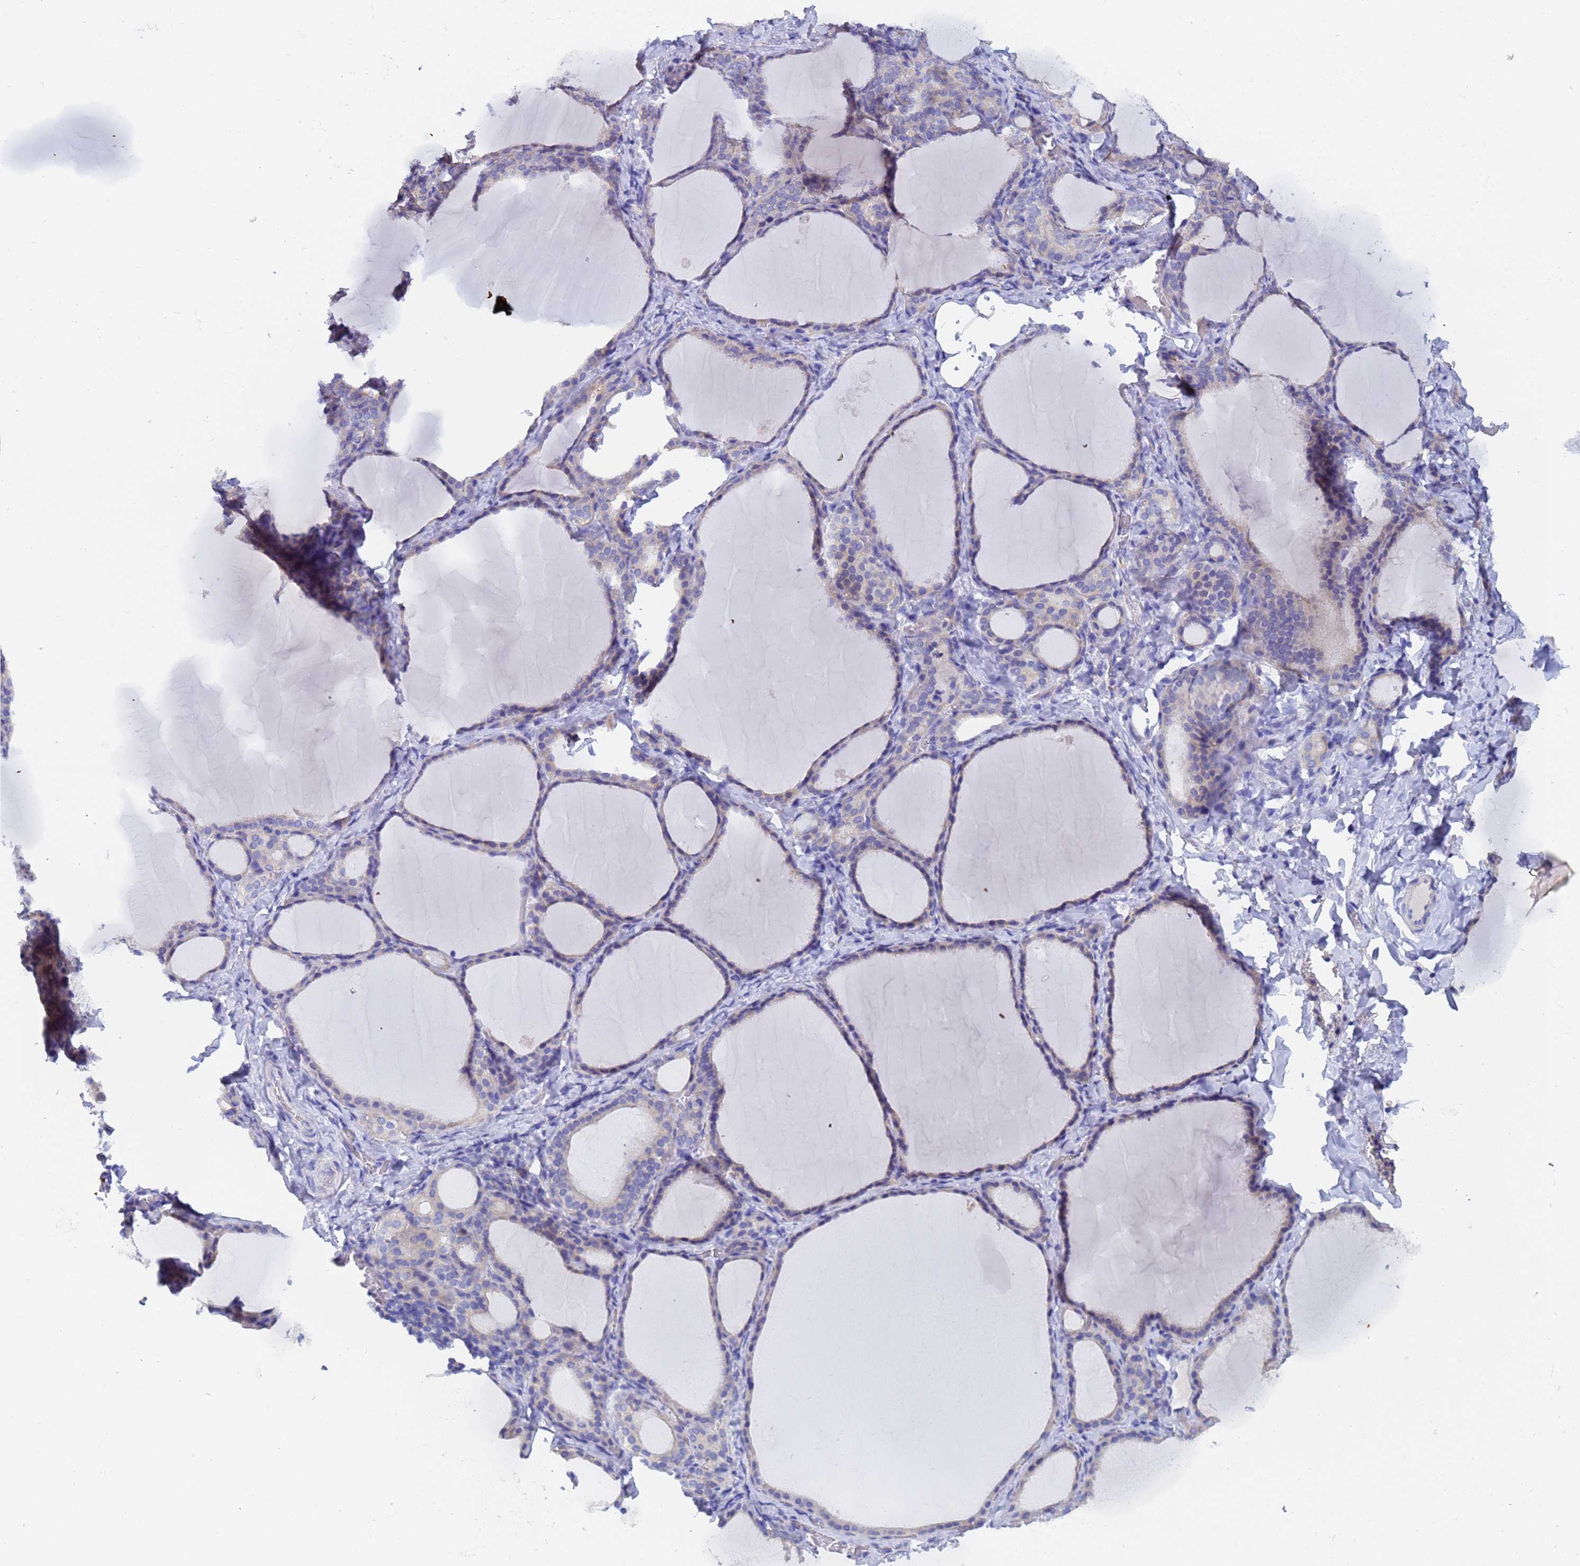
{"staining": {"intensity": "weak", "quantity": "<25%", "location": "cytoplasmic/membranous"}, "tissue": "thyroid gland", "cell_type": "Glandular cells", "image_type": "normal", "snomed": [{"axis": "morphology", "description": "Normal tissue, NOS"}, {"axis": "topography", "description": "Thyroid gland"}], "caption": "IHC histopathology image of benign thyroid gland: thyroid gland stained with DAB (3,3'-diaminobenzidine) shows no significant protein positivity in glandular cells. (DAB IHC with hematoxylin counter stain).", "gene": "UBE2O", "patient": {"sex": "female", "age": 39}}